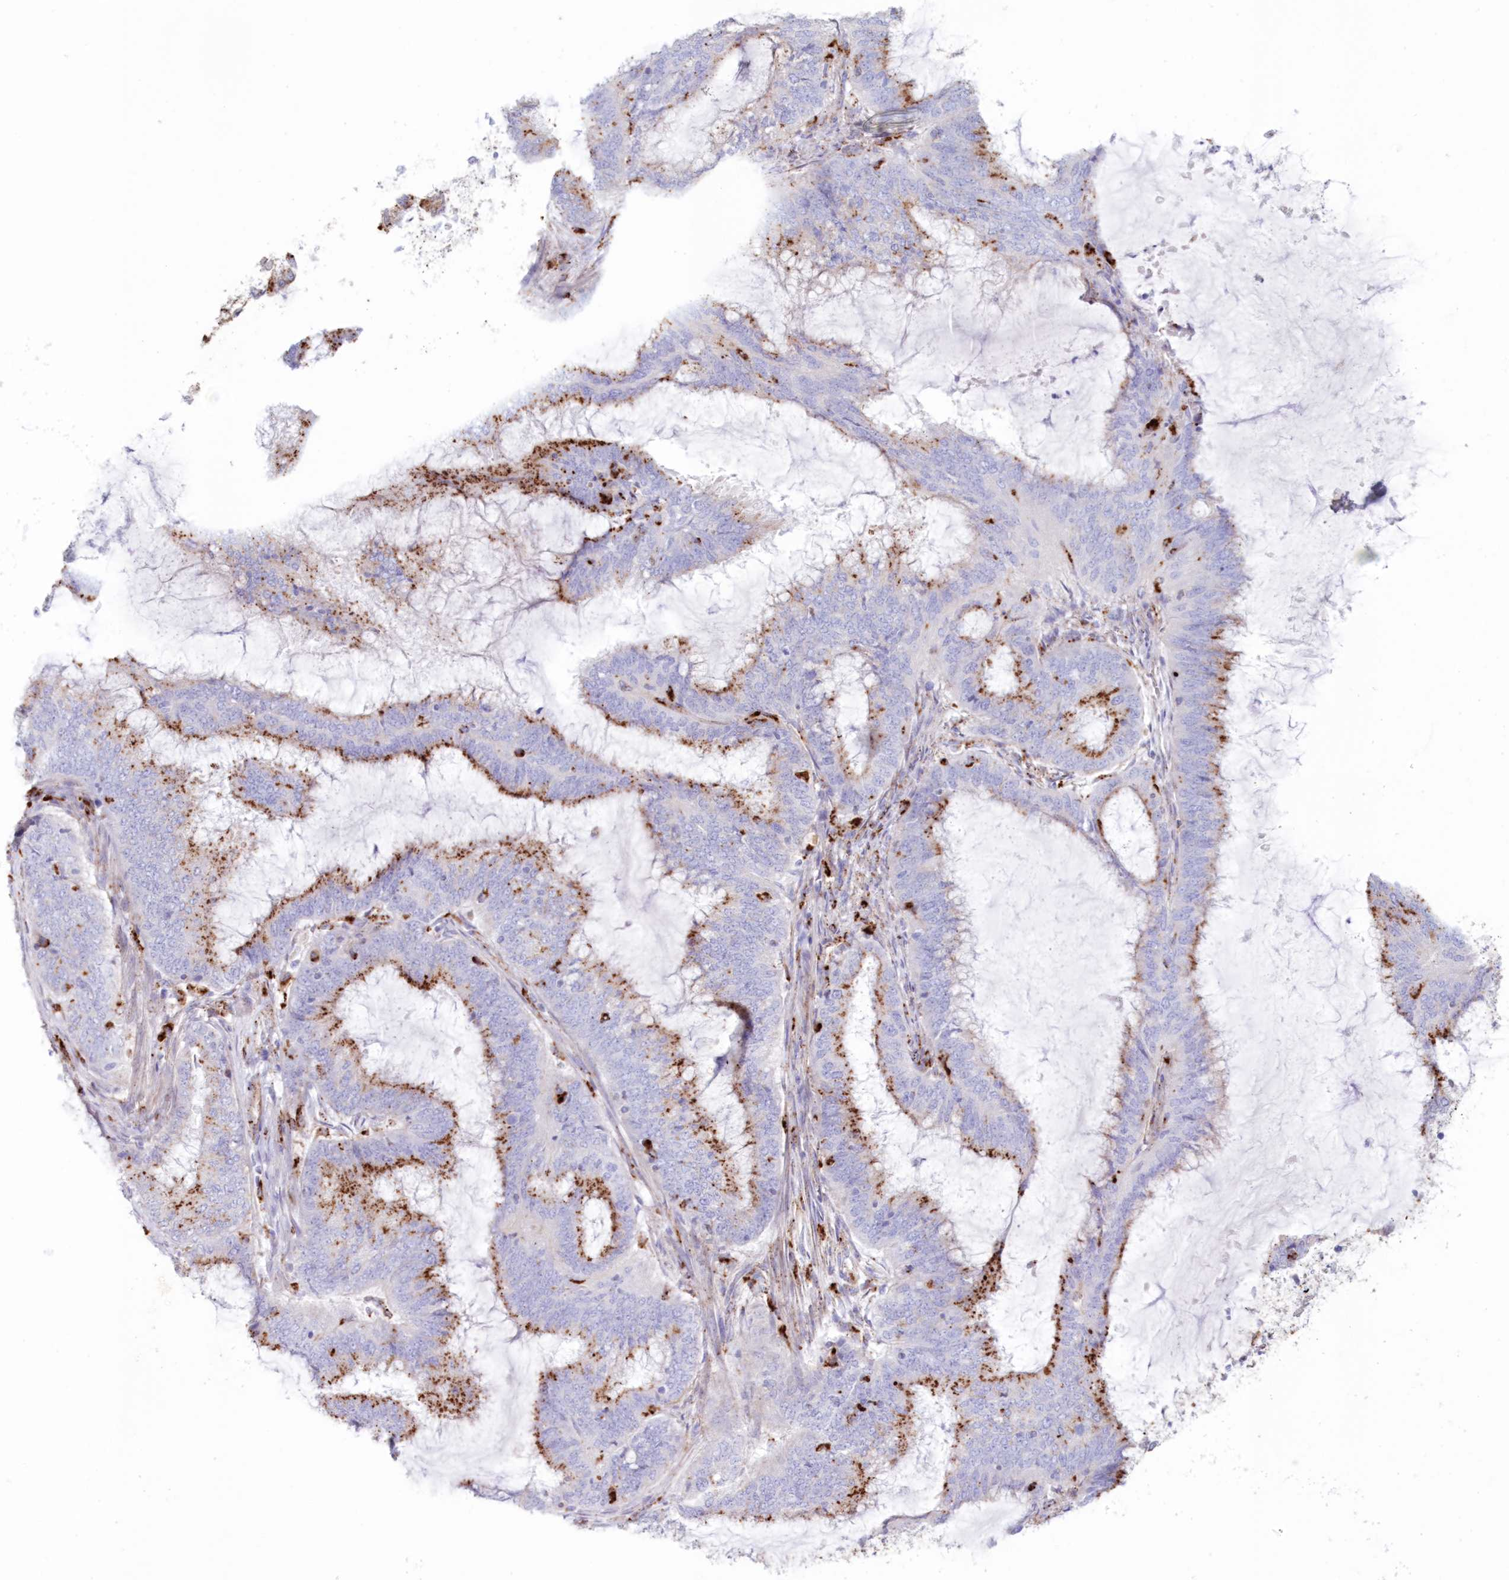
{"staining": {"intensity": "moderate", "quantity": "25%-75%", "location": "cytoplasmic/membranous"}, "tissue": "endometrial cancer", "cell_type": "Tumor cells", "image_type": "cancer", "snomed": [{"axis": "morphology", "description": "Adenocarcinoma, NOS"}, {"axis": "topography", "description": "Endometrium"}], "caption": "Moderate cytoplasmic/membranous staining for a protein is appreciated in approximately 25%-75% of tumor cells of endometrial cancer using immunohistochemistry.", "gene": "TPP1", "patient": {"sex": "female", "age": 51}}